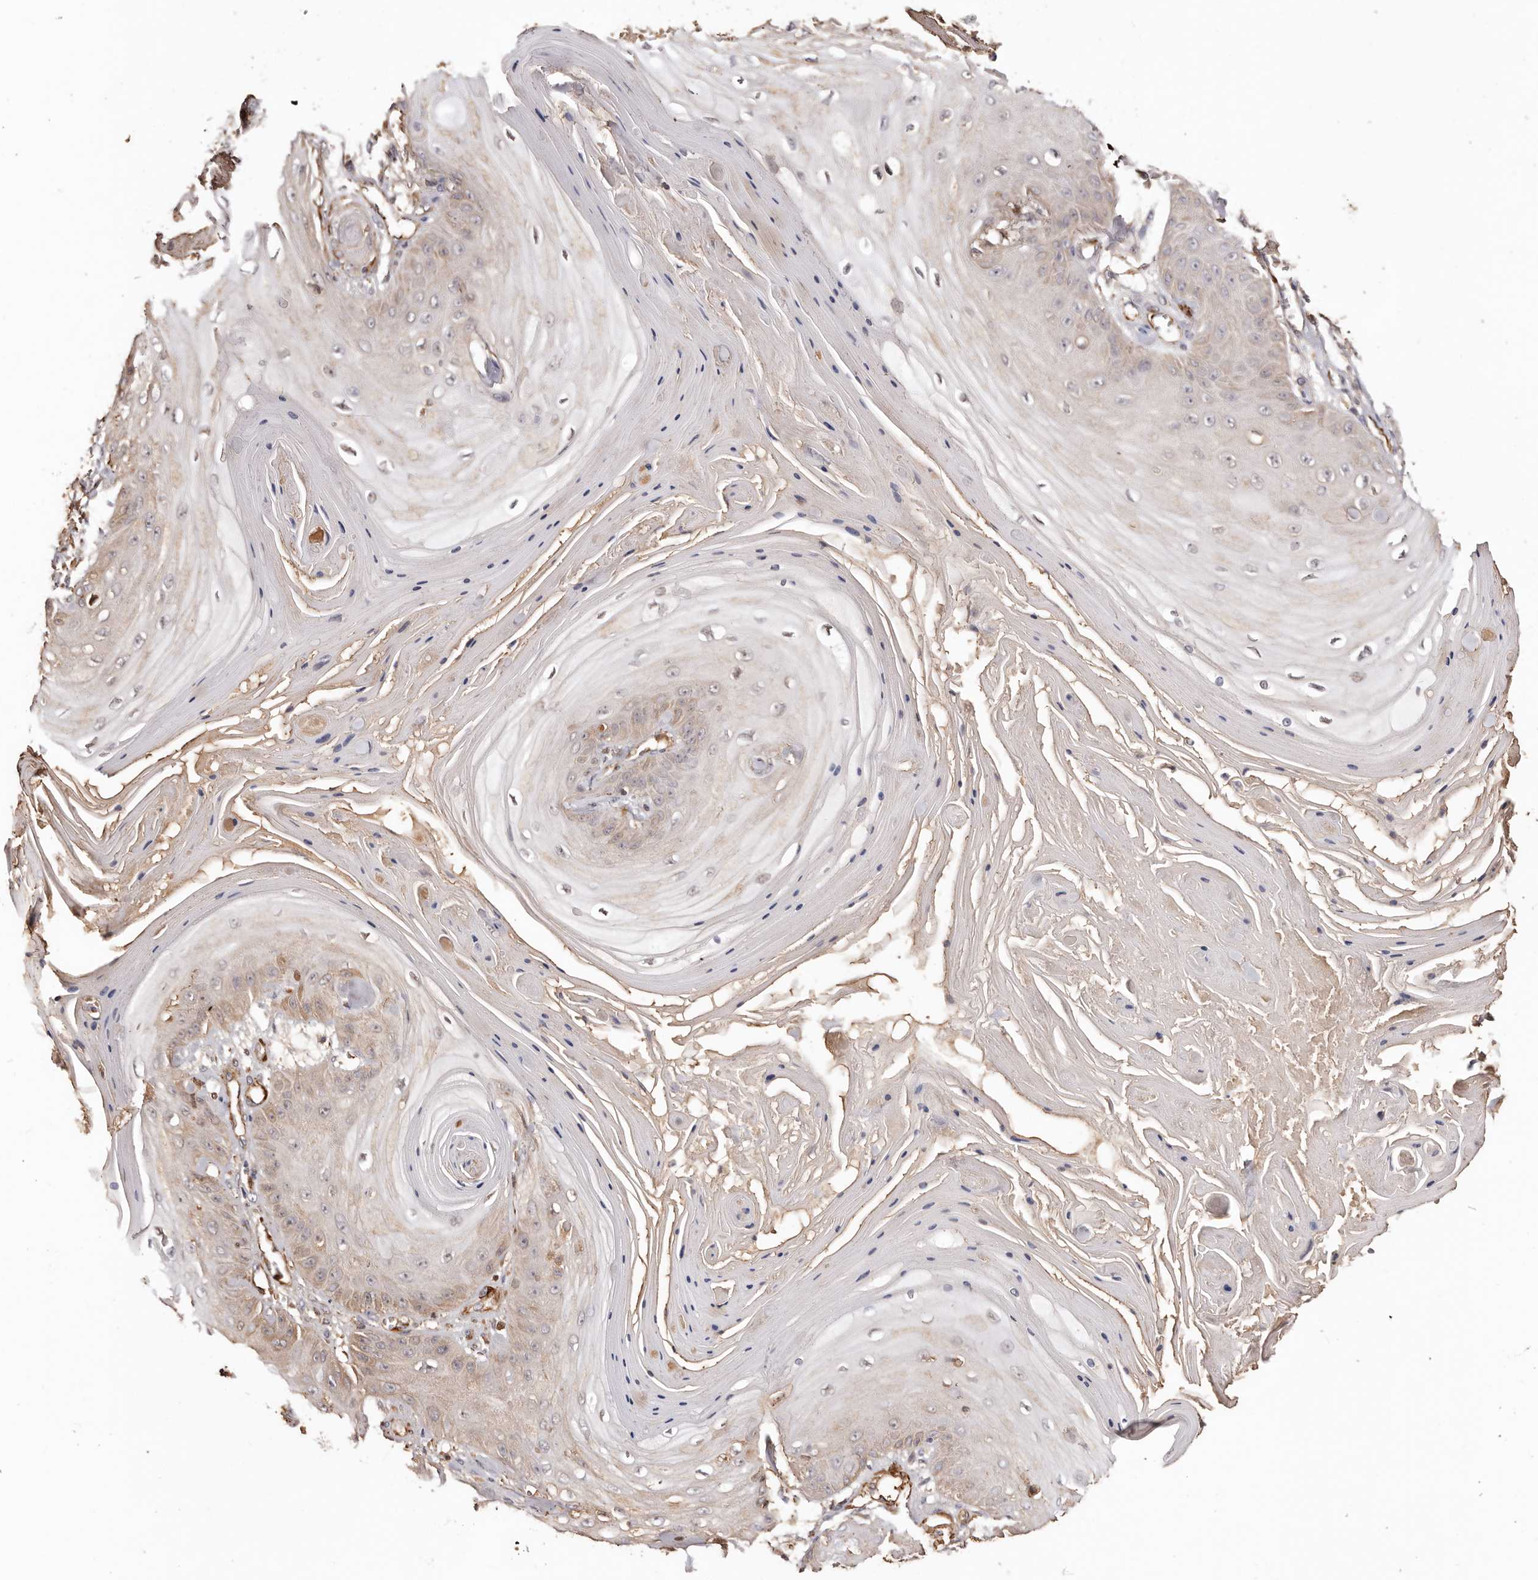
{"staining": {"intensity": "weak", "quantity": "<25%", "location": "cytoplasmic/membranous"}, "tissue": "skin cancer", "cell_type": "Tumor cells", "image_type": "cancer", "snomed": [{"axis": "morphology", "description": "Squamous cell carcinoma, NOS"}, {"axis": "topography", "description": "Skin"}], "caption": "This micrograph is of skin cancer stained with IHC to label a protein in brown with the nuclei are counter-stained blue. There is no expression in tumor cells.", "gene": "ZNF557", "patient": {"sex": "male", "age": 74}}